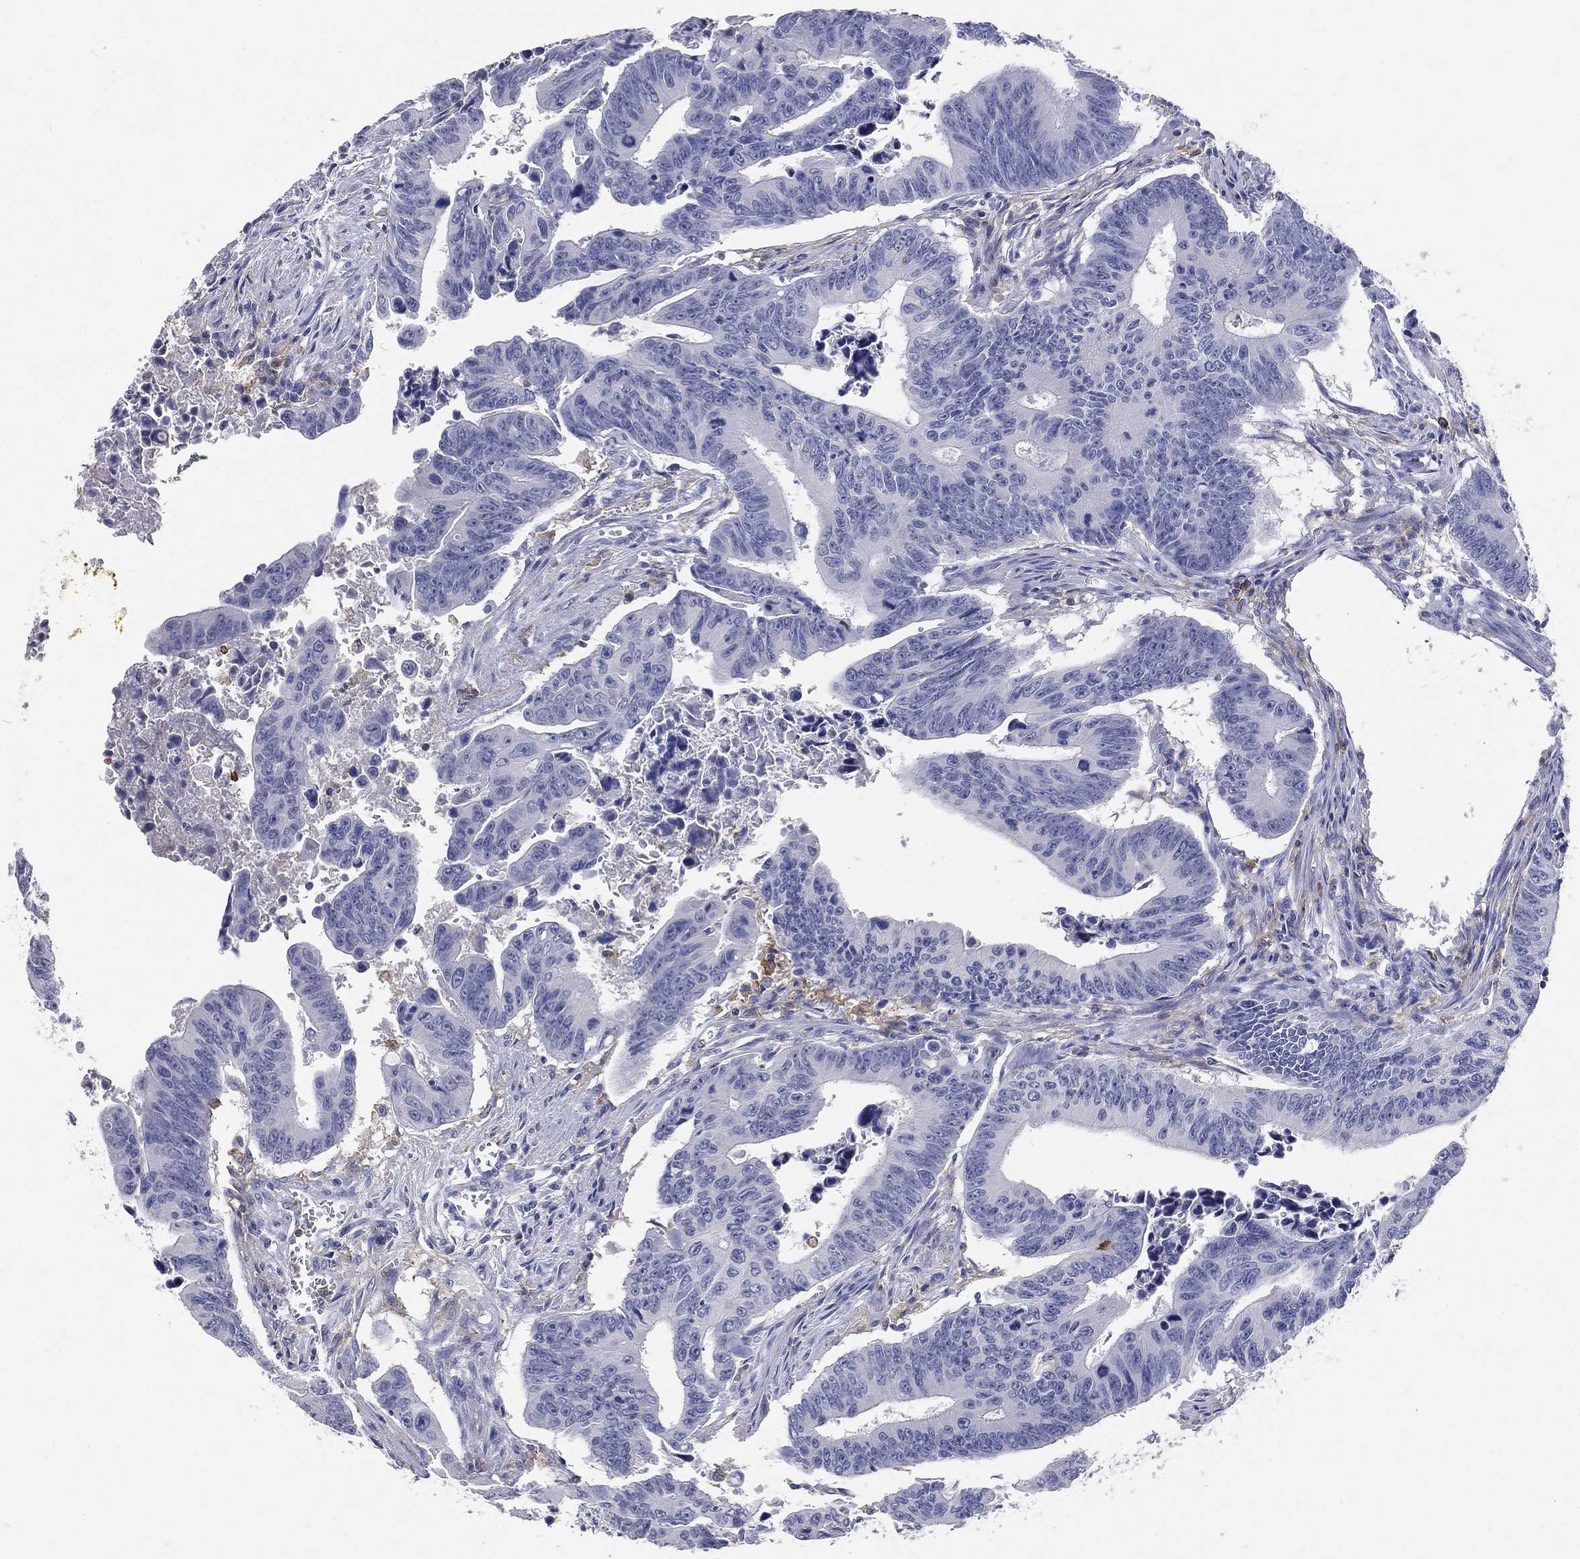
{"staining": {"intensity": "negative", "quantity": "none", "location": "none"}, "tissue": "colorectal cancer", "cell_type": "Tumor cells", "image_type": "cancer", "snomed": [{"axis": "morphology", "description": "Adenocarcinoma, NOS"}, {"axis": "topography", "description": "Colon"}], "caption": "Human adenocarcinoma (colorectal) stained for a protein using immunohistochemistry demonstrates no expression in tumor cells.", "gene": "CD33", "patient": {"sex": "female", "age": 87}}